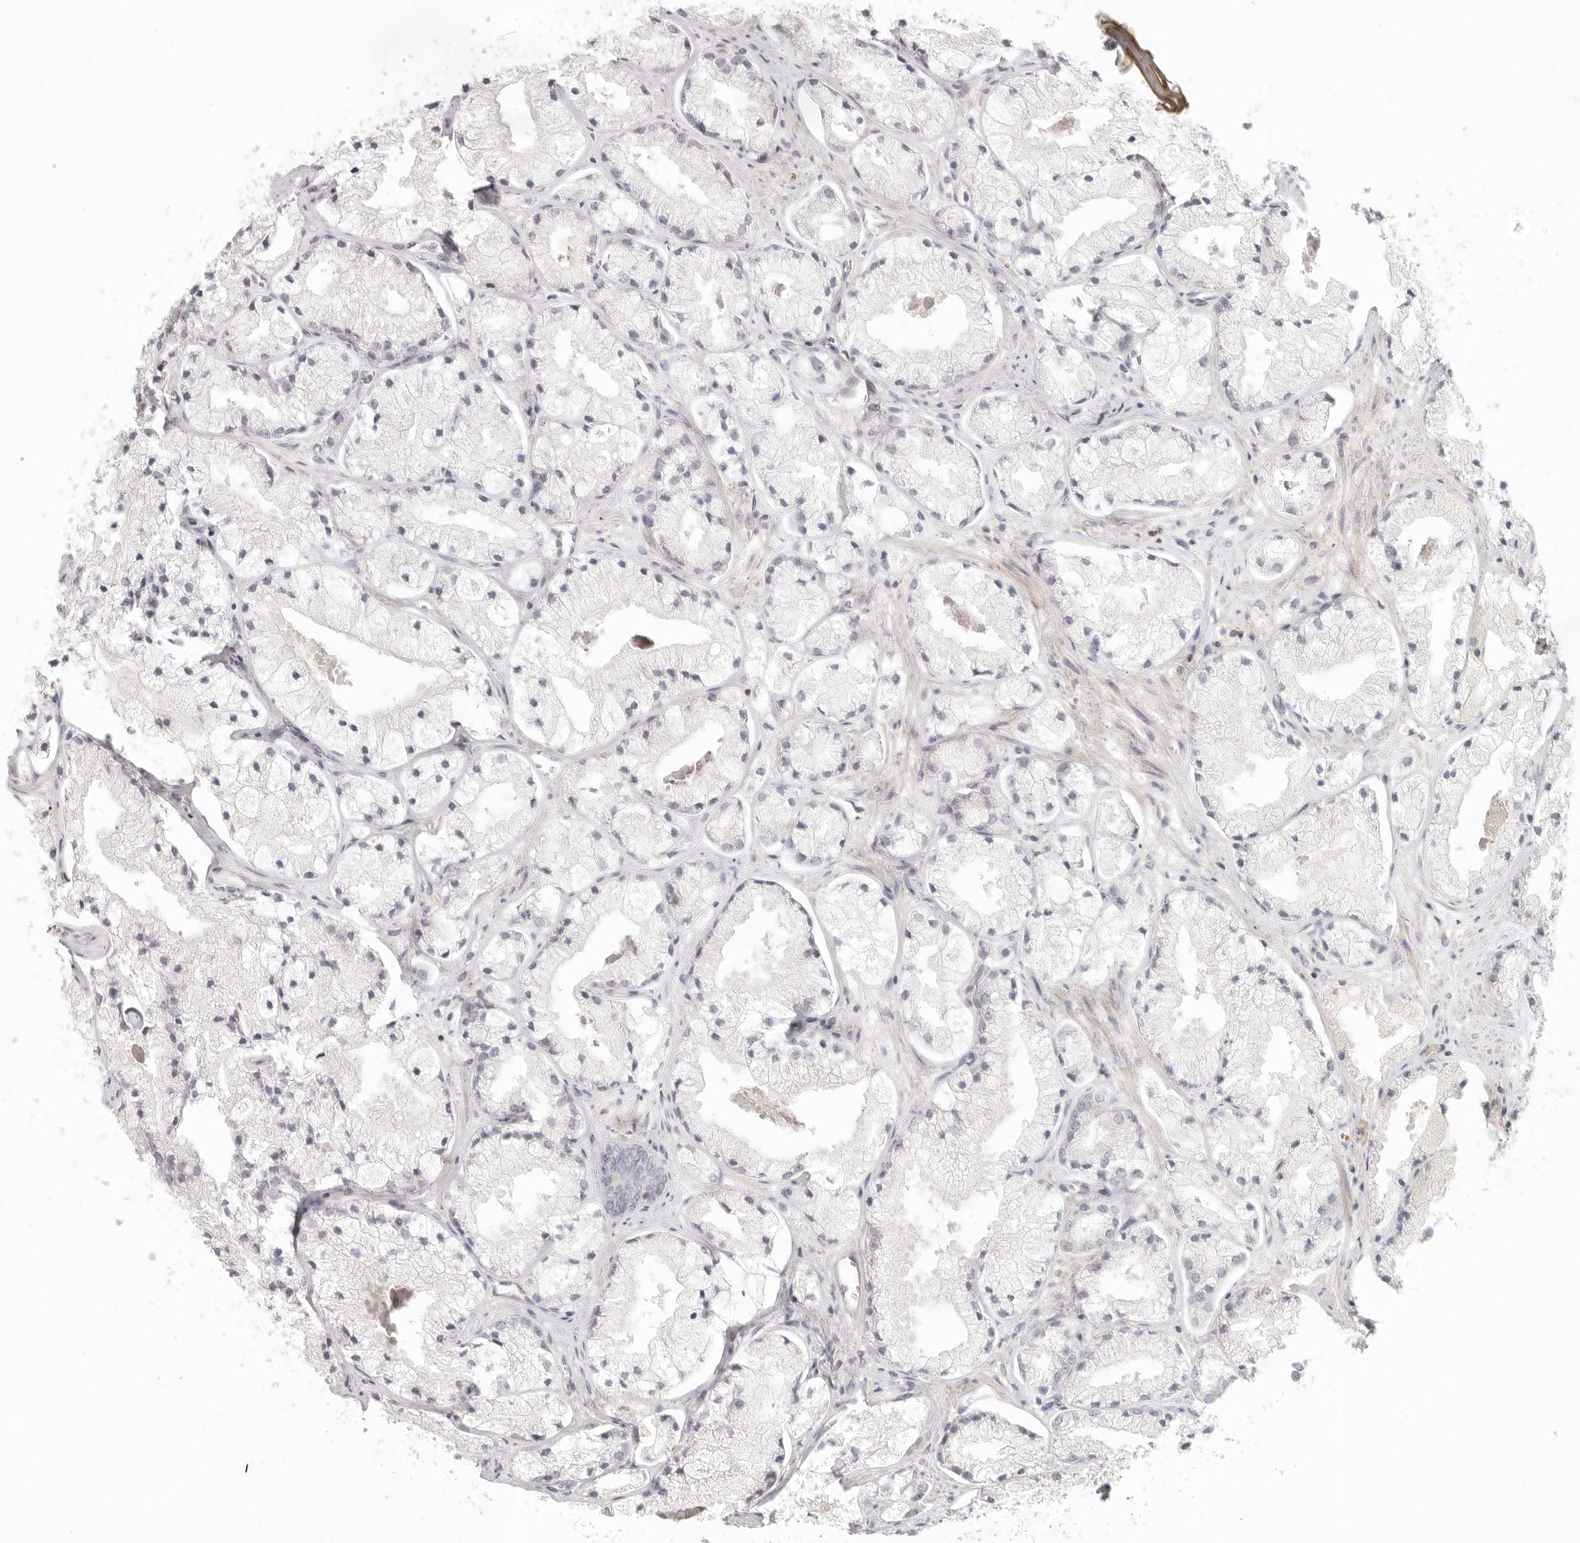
{"staining": {"intensity": "negative", "quantity": "none", "location": "none"}, "tissue": "prostate cancer", "cell_type": "Tumor cells", "image_type": "cancer", "snomed": [{"axis": "morphology", "description": "Adenocarcinoma, High grade"}, {"axis": "topography", "description": "Prostate"}], "caption": "Prostate adenocarcinoma (high-grade) stained for a protein using IHC reveals no expression tumor cells.", "gene": "AHDC1", "patient": {"sex": "male", "age": 50}}